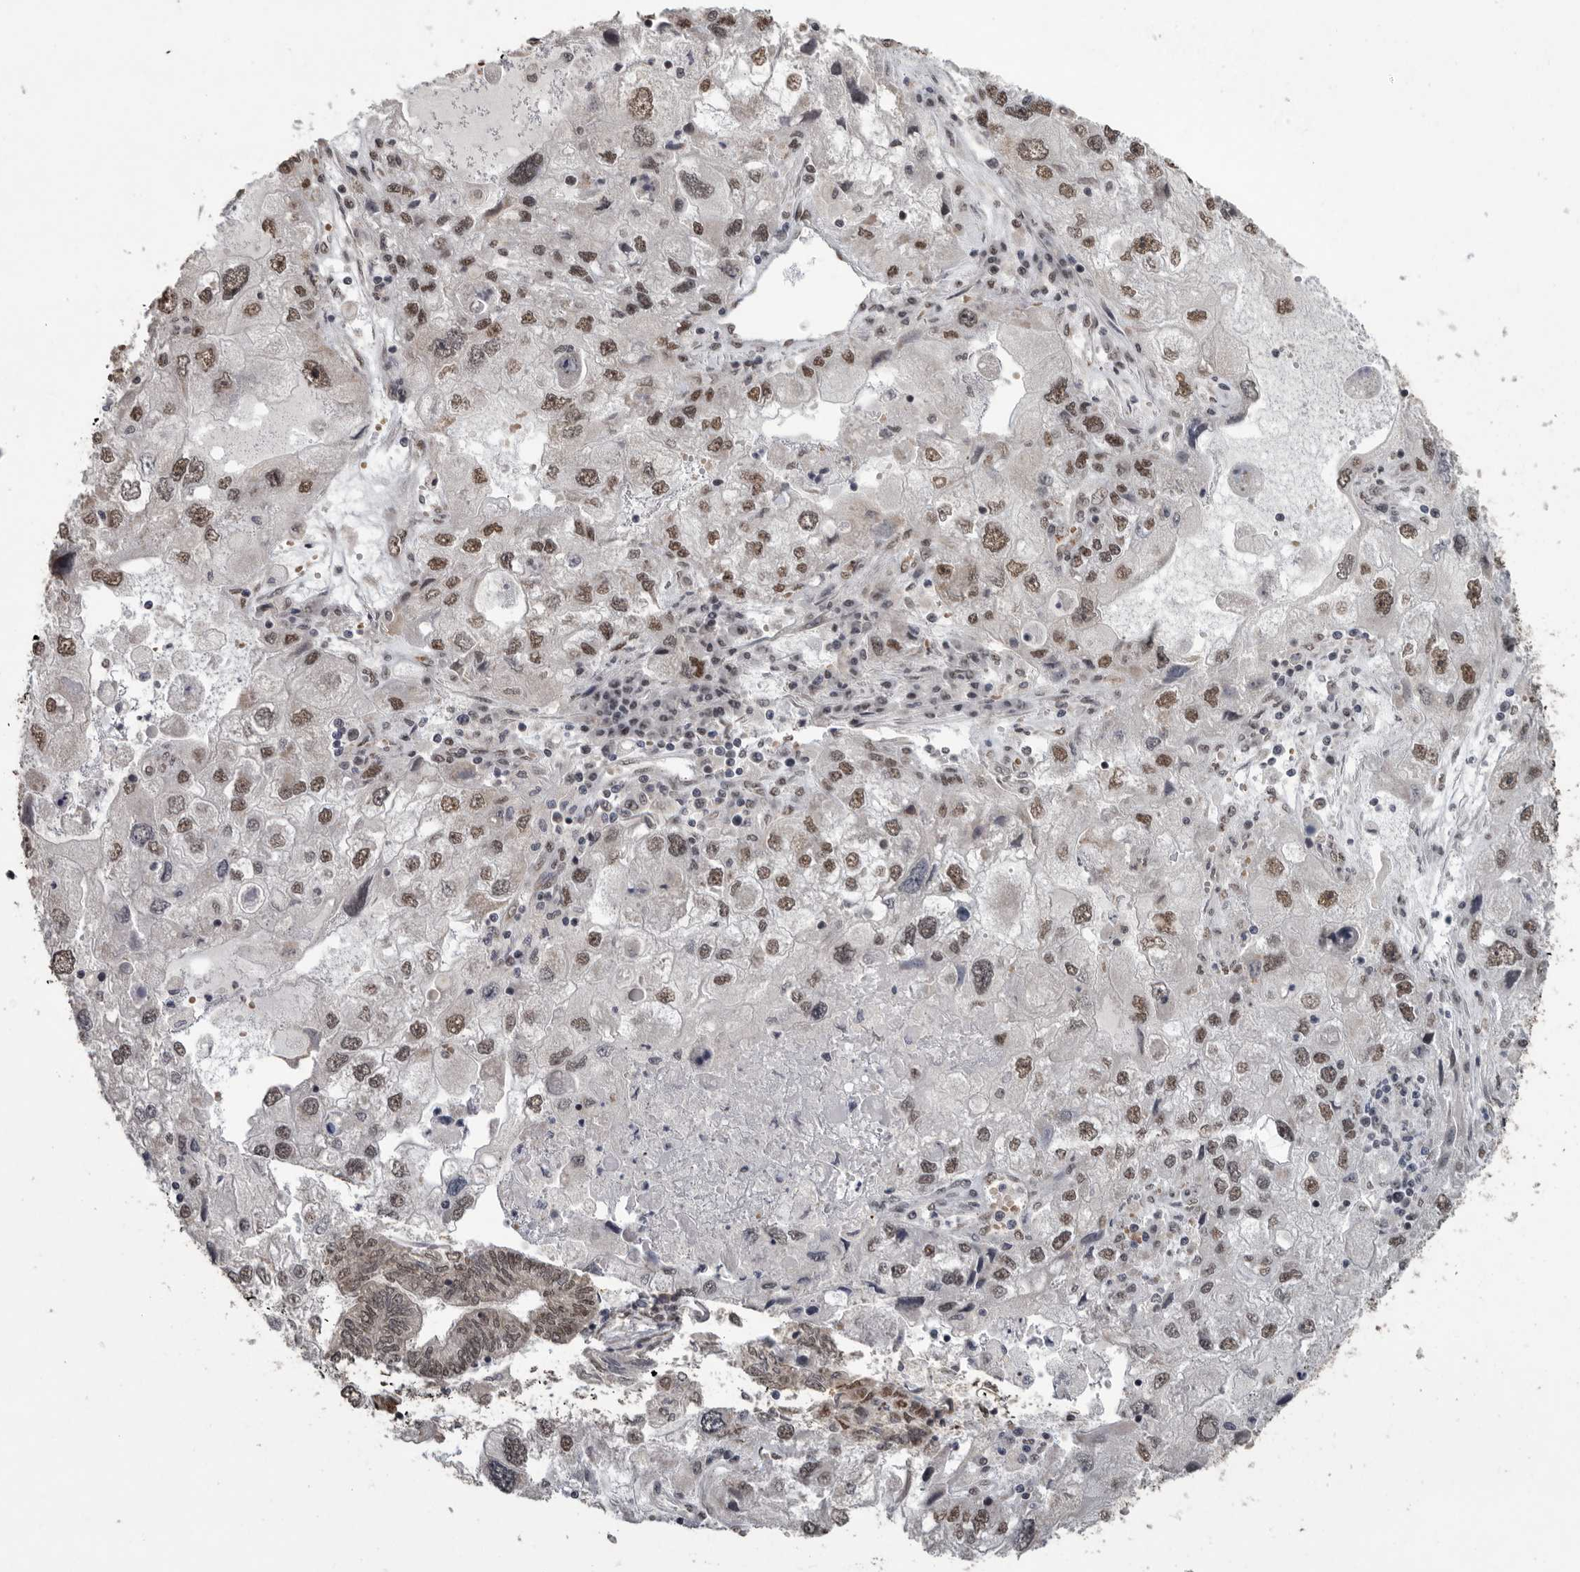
{"staining": {"intensity": "strong", "quantity": ">75%", "location": "nuclear"}, "tissue": "endometrial cancer", "cell_type": "Tumor cells", "image_type": "cancer", "snomed": [{"axis": "morphology", "description": "Adenocarcinoma, NOS"}, {"axis": "topography", "description": "Uterus"}], "caption": "Human endometrial adenocarcinoma stained for a protein (brown) shows strong nuclear positive expression in approximately >75% of tumor cells.", "gene": "PPP1R10", "patient": {"sex": "female", "age": 77}}